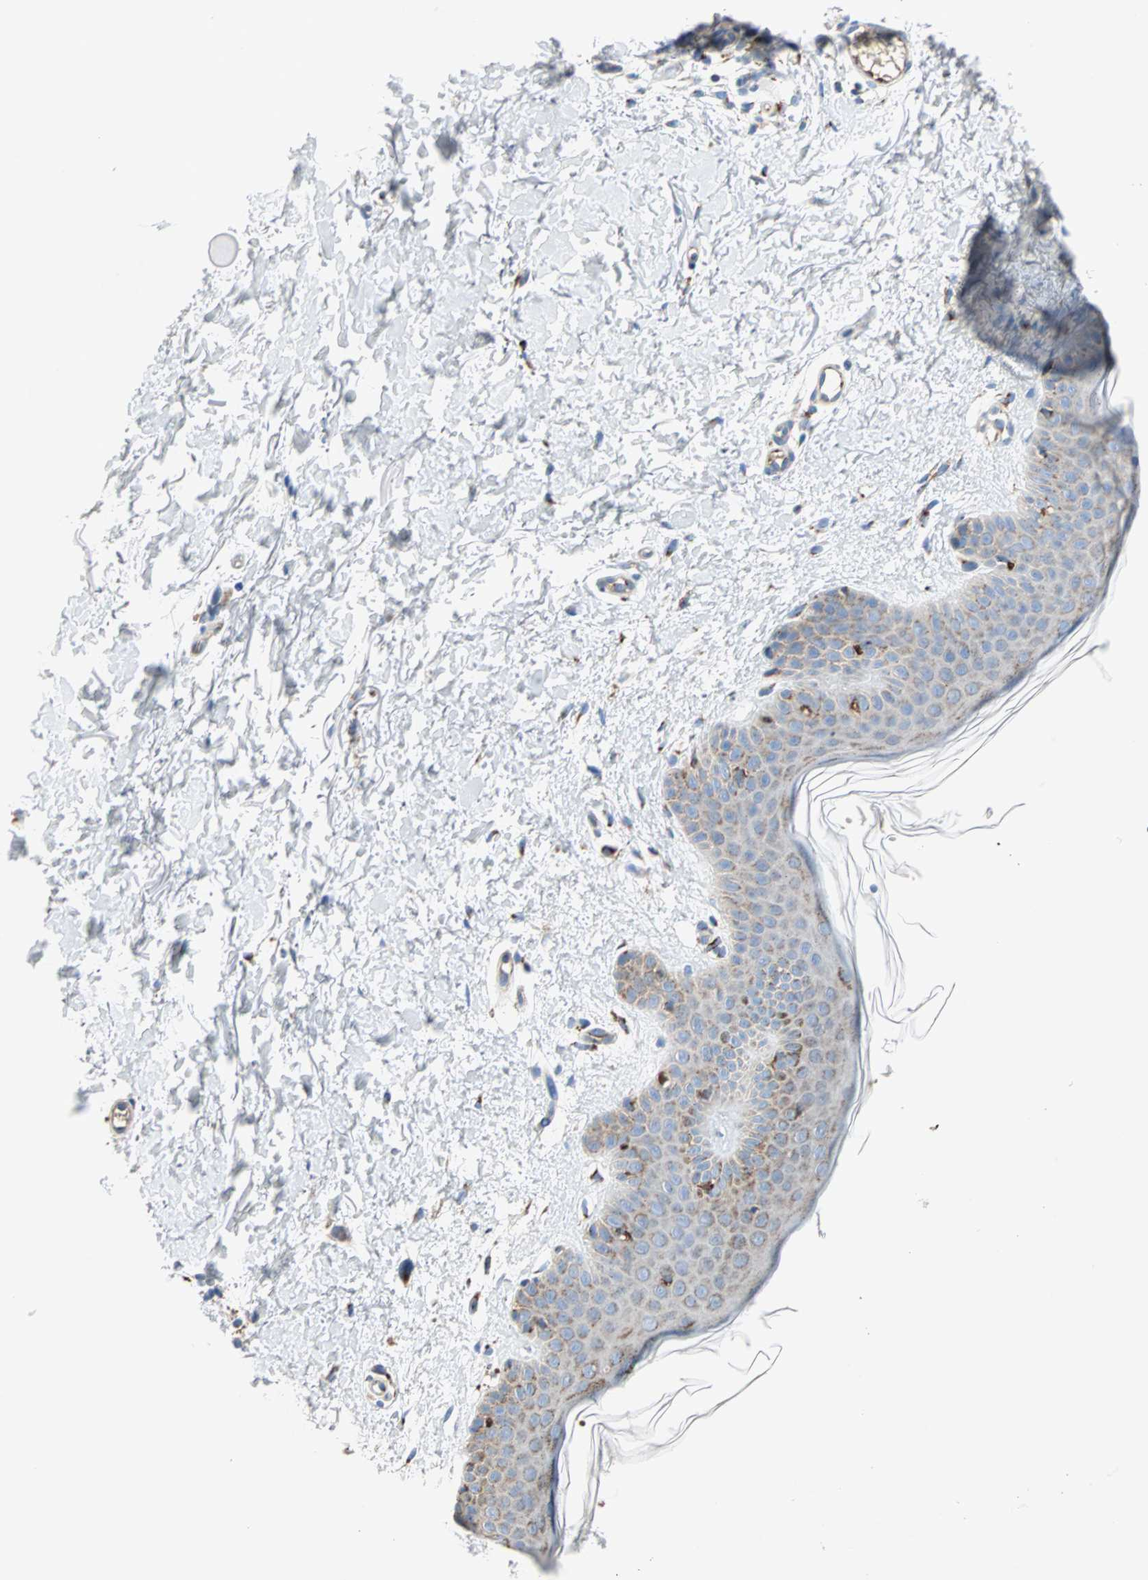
{"staining": {"intensity": "moderate", "quantity": ">75%", "location": "cytoplasmic/membranous"}, "tissue": "skin", "cell_type": "Fibroblasts", "image_type": "normal", "snomed": [{"axis": "morphology", "description": "Normal tissue, NOS"}, {"axis": "topography", "description": "Skin"}], "caption": "Immunohistochemical staining of benign skin demonstrates medium levels of moderate cytoplasmic/membranous staining in approximately >75% of fibroblasts. (IHC, brightfield microscopy, high magnification).", "gene": "TST", "patient": {"sex": "female", "age": 56}}